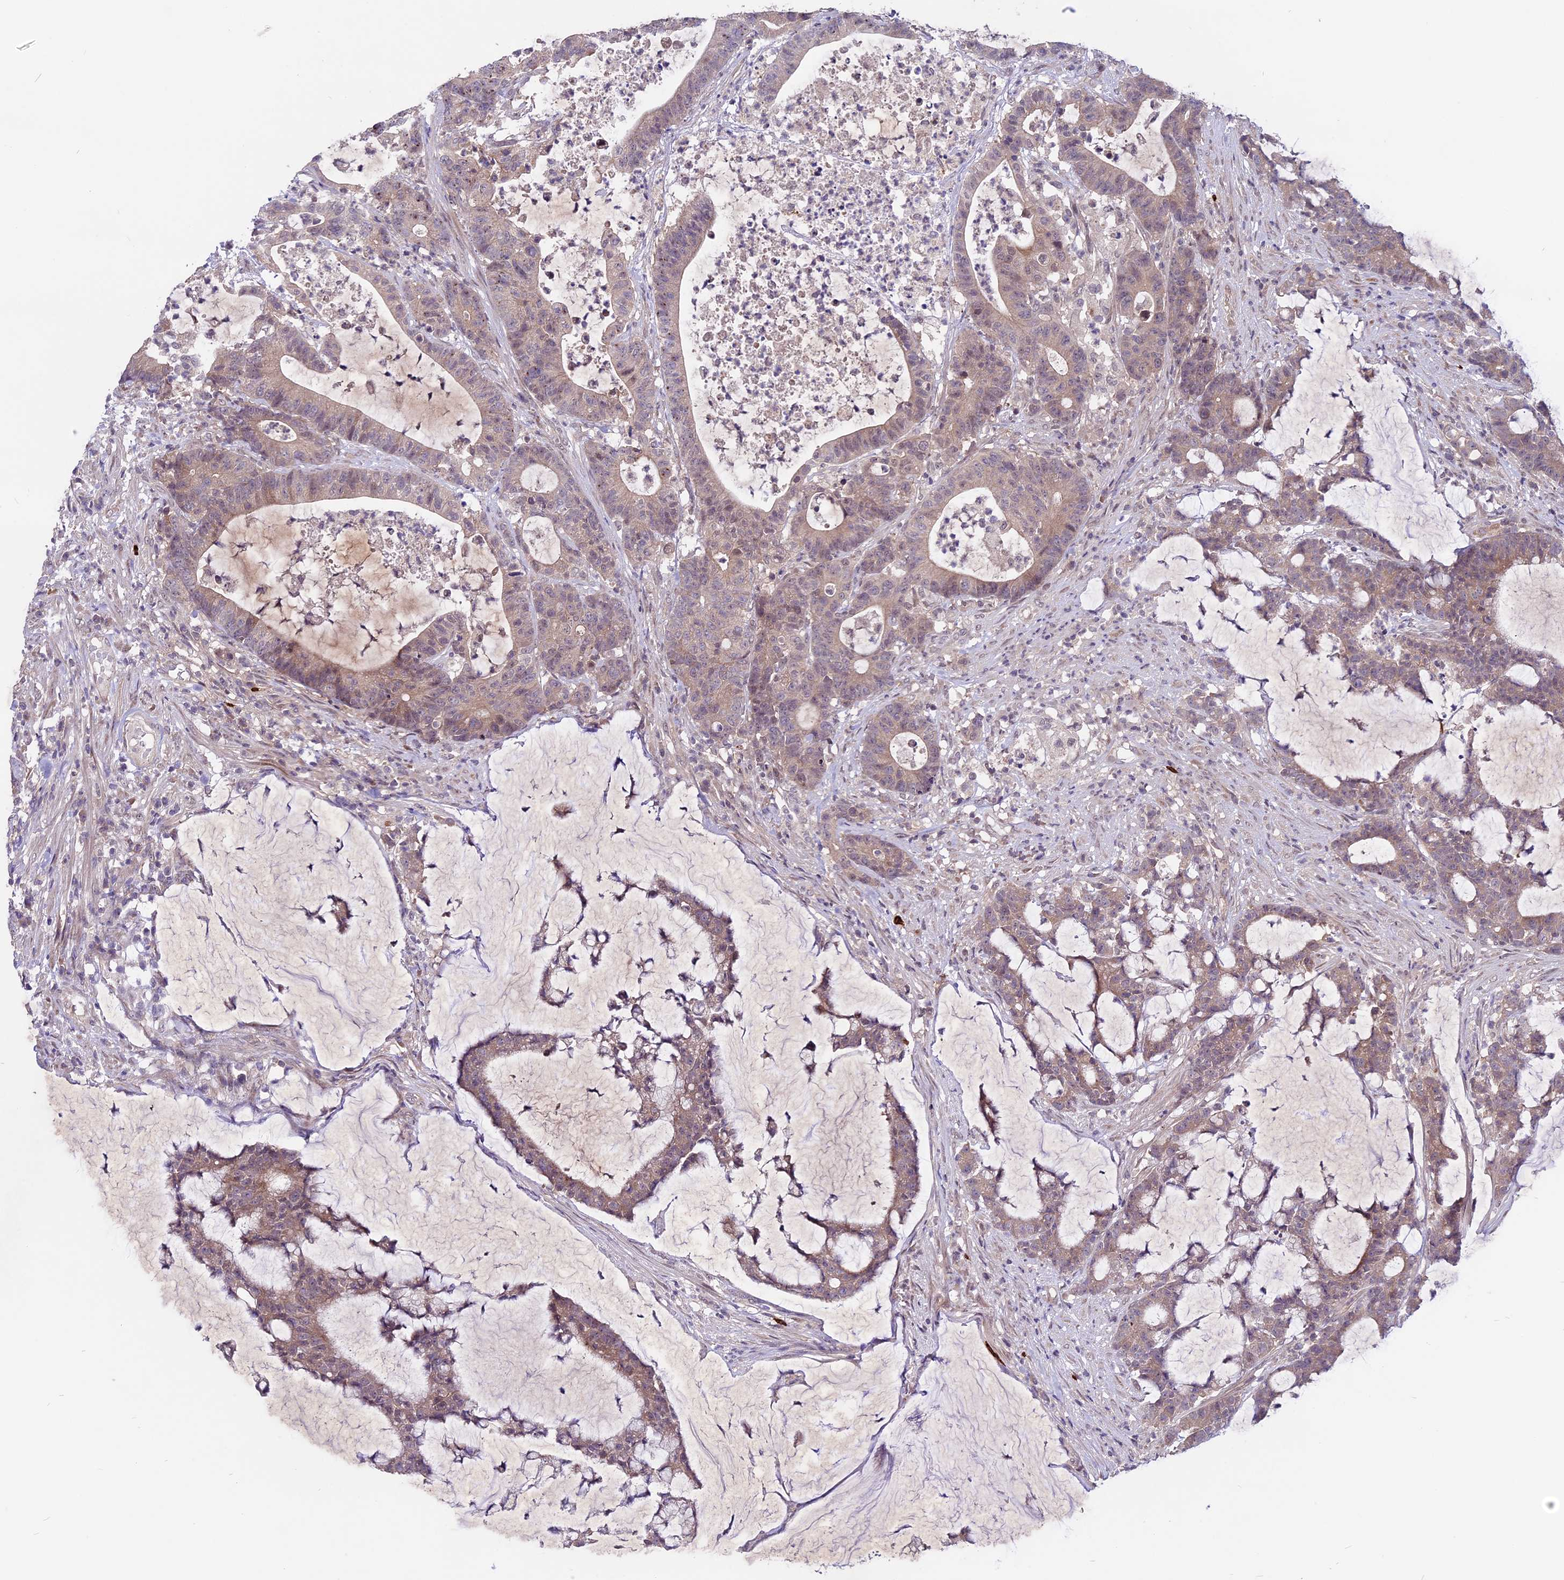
{"staining": {"intensity": "weak", "quantity": "25%-75%", "location": "cytoplasmic/membranous"}, "tissue": "colorectal cancer", "cell_type": "Tumor cells", "image_type": "cancer", "snomed": [{"axis": "morphology", "description": "Adenocarcinoma, NOS"}, {"axis": "topography", "description": "Colon"}], "caption": "An image showing weak cytoplasmic/membranous staining in about 25%-75% of tumor cells in adenocarcinoma (colorectal), as visualized by brown immunohistochemical staining.", "gene": "SPRED1", "patient": {"sex": "female", "age": 84}}